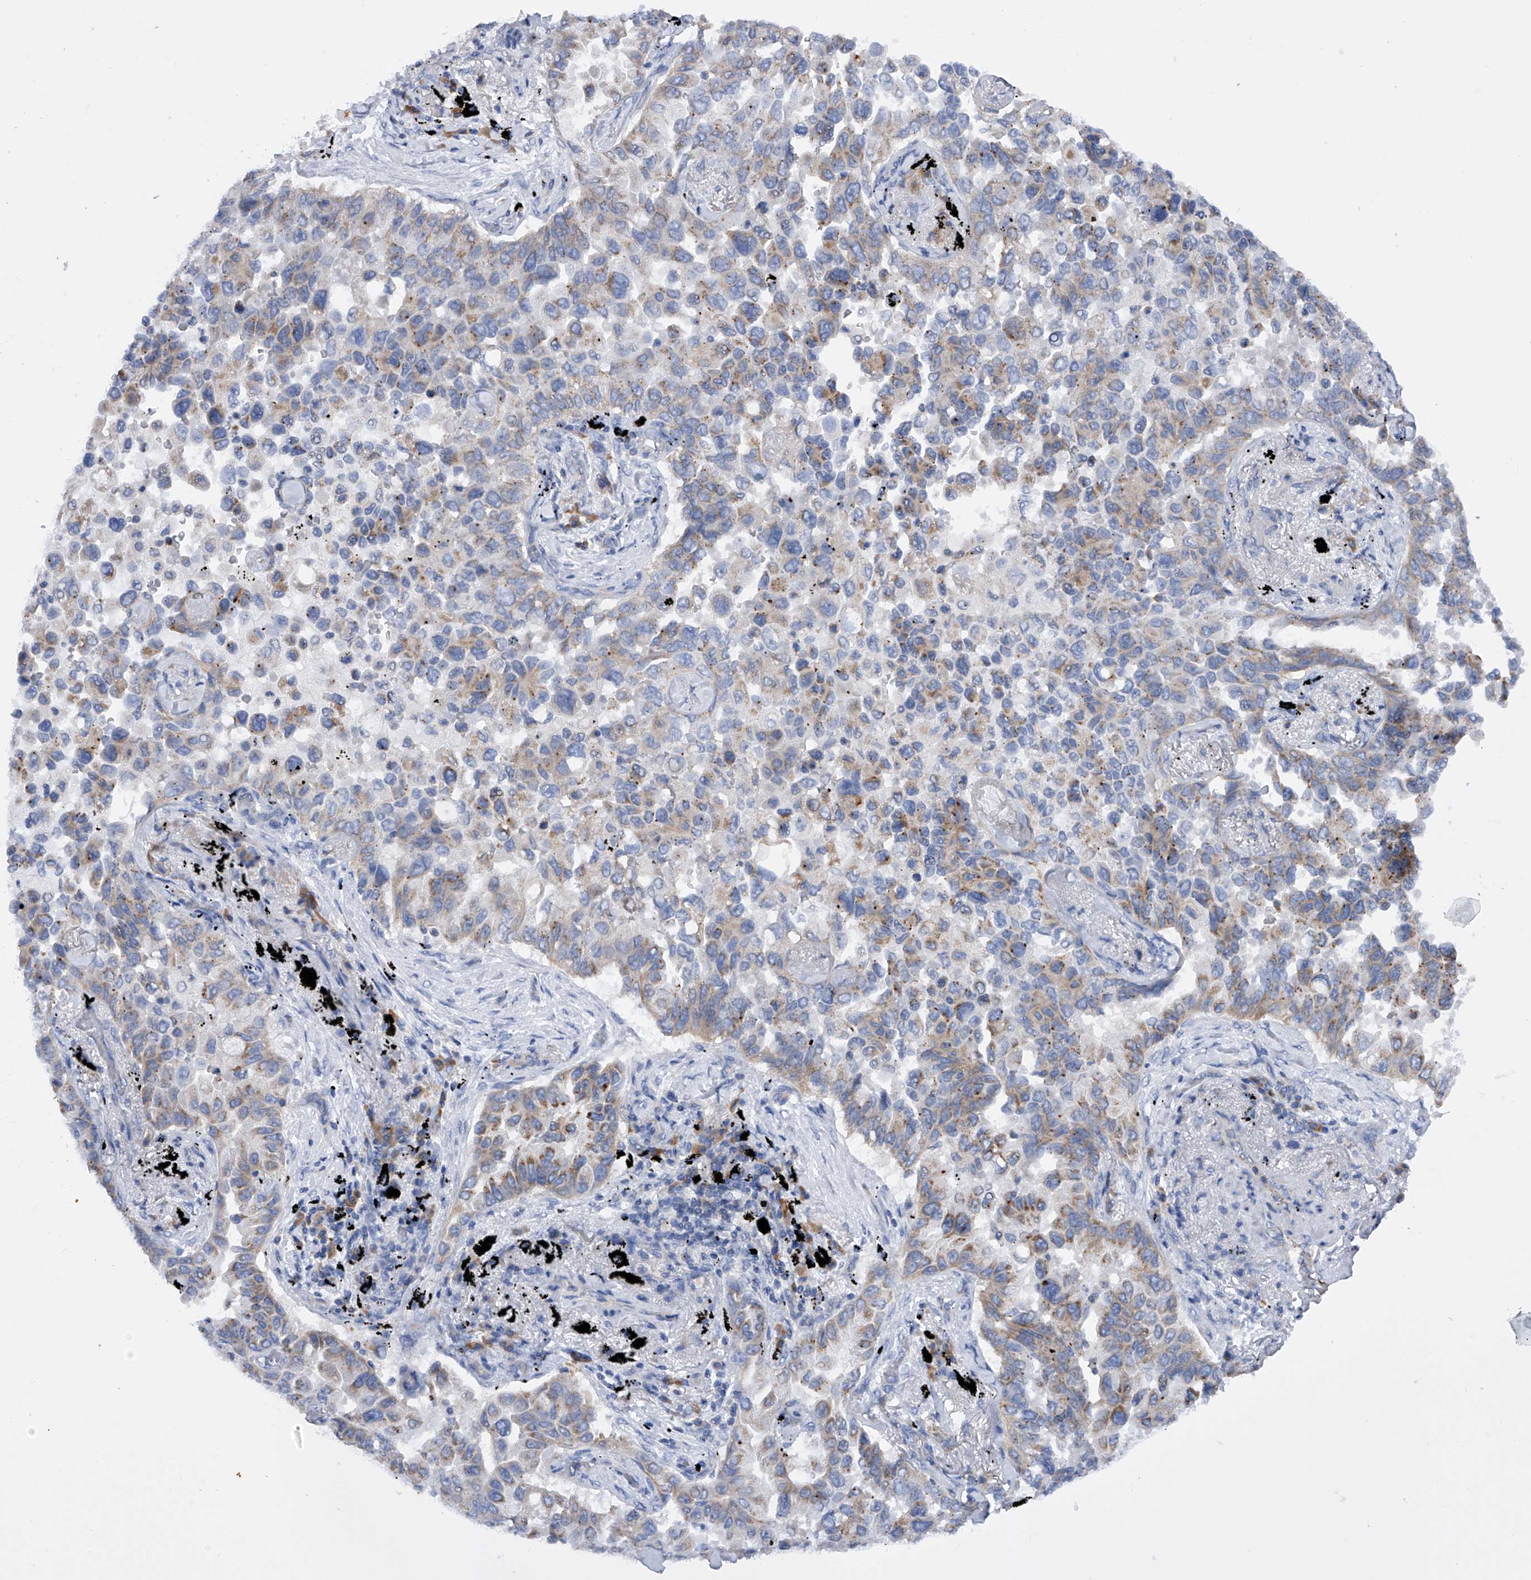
{"staining": {"intensity": "moderate", "quantity": "<25%", "location": "cytoplasmic/membranous"}, "tissue": "lung cancer", "cell_type": "Tumor cells", "image_type": "cancer", "snomed": [{"axis": "morphology", "description": "Adenocarcinoma, NOS"}, {"axis": "topography", "description": "Lung"}], "caption": "Lung cancer was stained to show a protein in brown. There is low levels of moderate cytoplasmic/membranous positivity in about <25% of tumor cells. (IHC, brightfield microscopy, high magnification).", "gene": "MLYCD", "patient": {"sex": "female", "age": 67}}